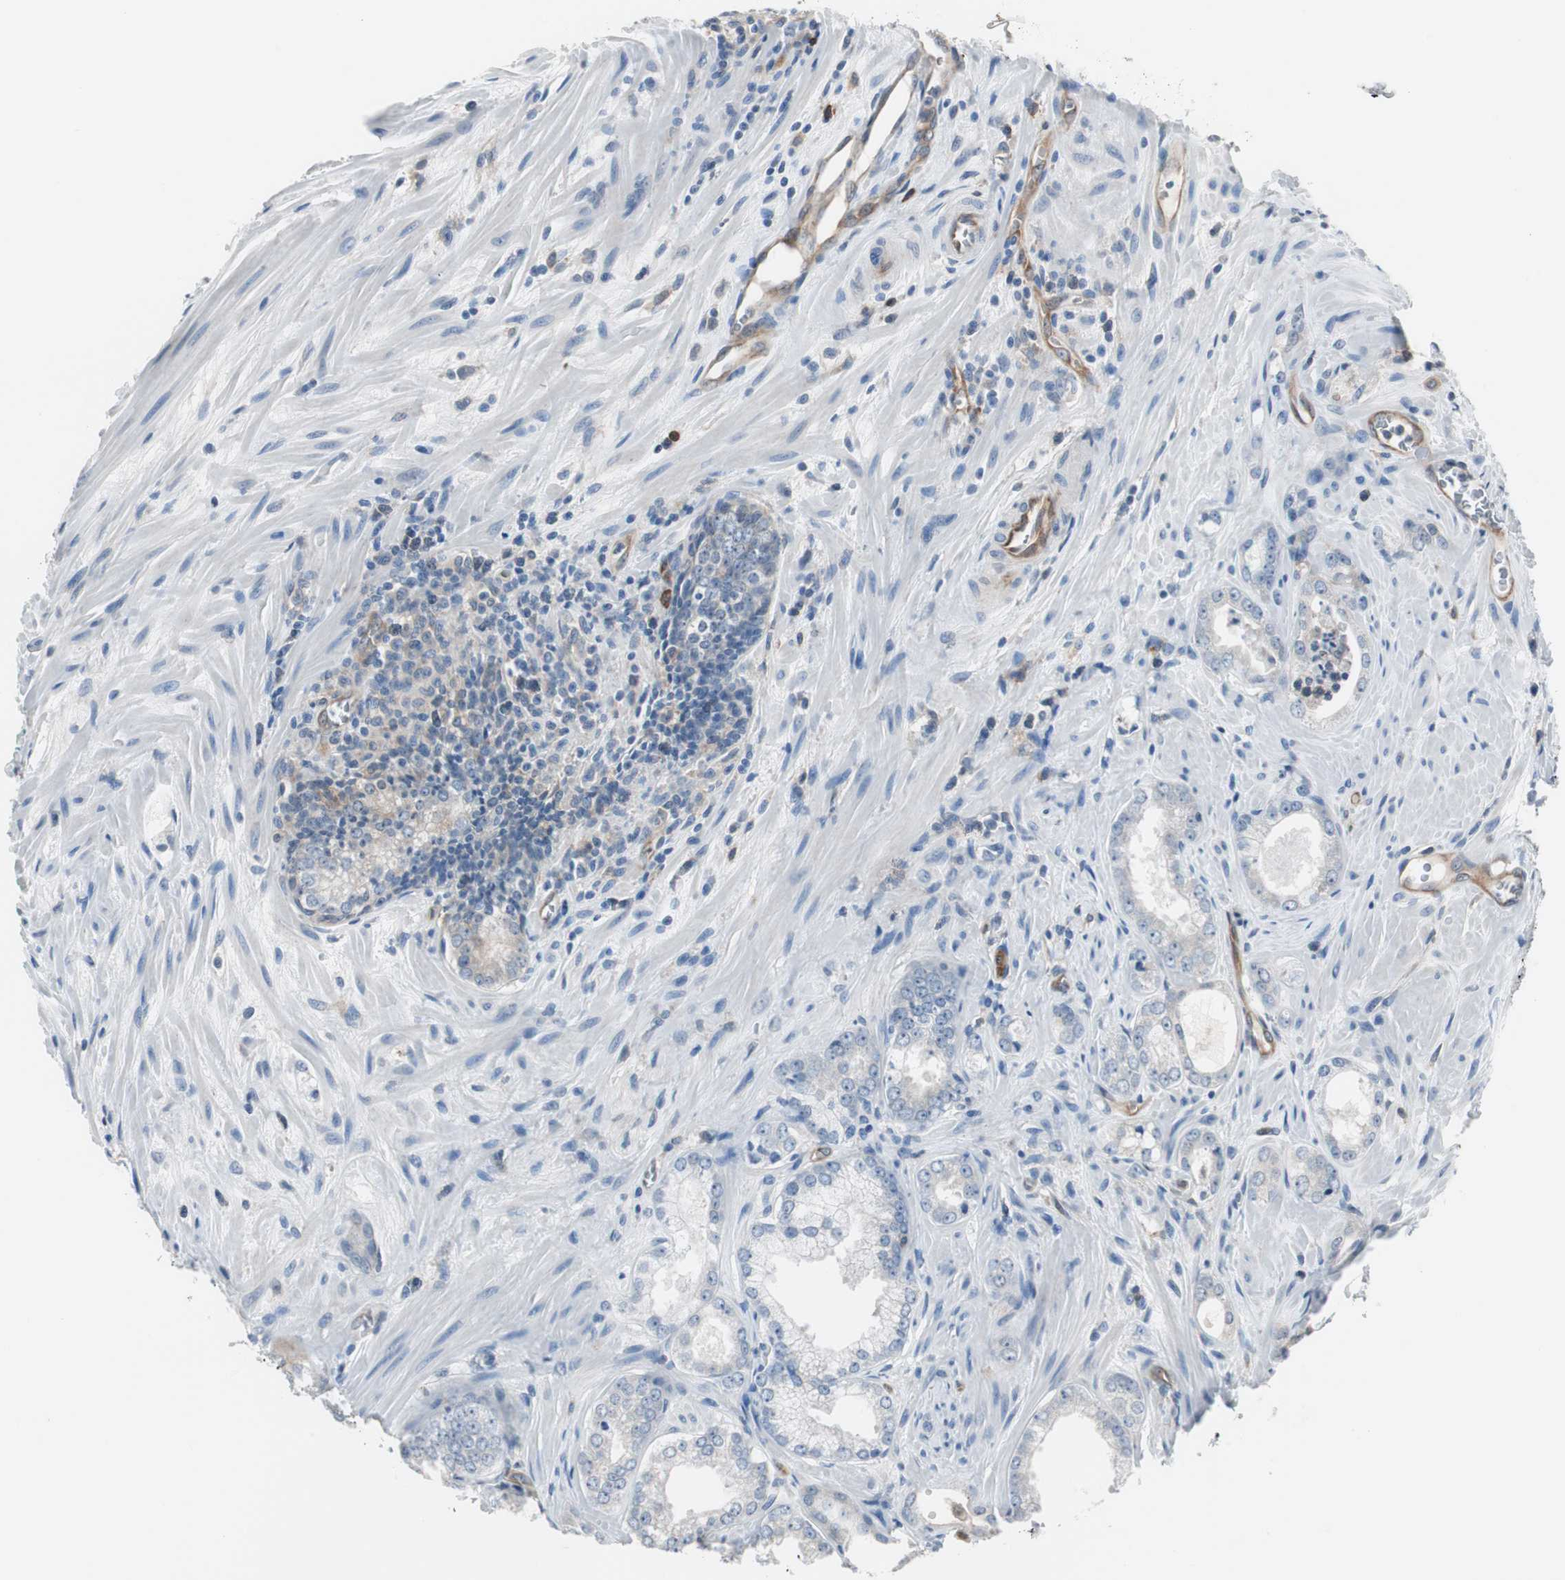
{"staining": {"intensity": "negative", "quantity": "none", "location": "none"}, "tissue": "prostate cancer", "cell_type": "Tumor cells", "image_type": "cancer", "snomed": [{"axis": "morphology", "description": "Adenocarcinoma, Low grade"}, {"axis": "topography", "description": "Prostate"}], "caption": "Prostate low-grade adenocarcinoma was stained to show a protein in brown. There is no significant staining in tumor cells. The staining was performed using DAB to visualize the protein expression in brown, while the nuclei were stained in blue with hematoxylin (Magnification: 20x).", "gene": "SWAP70", "patient": {"sex": "male", "age": 60}}